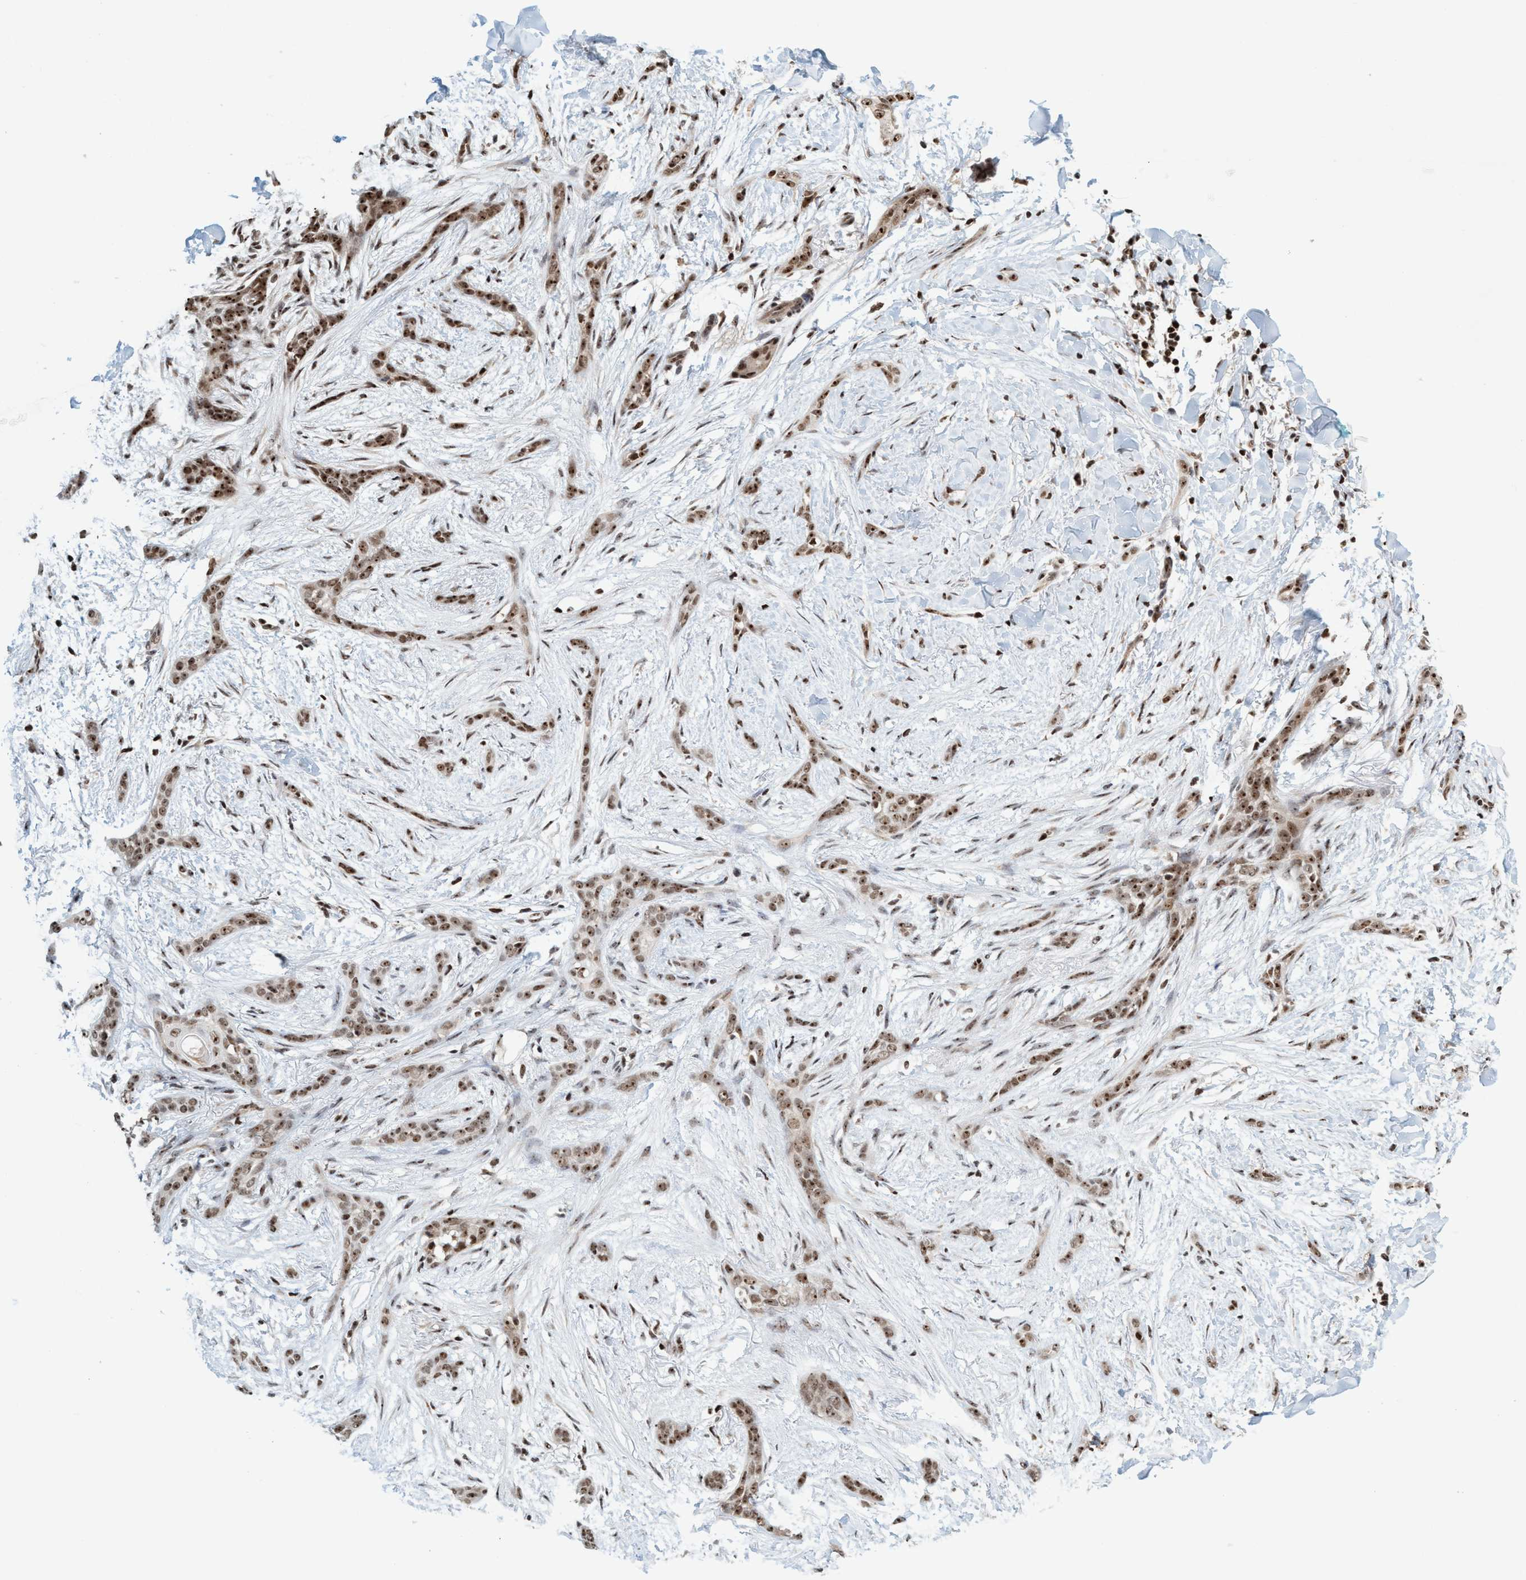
{"staining": {"intensity": "strong", "quantity": ">75%", "location": "nuclear"}, "tissue": "skin cancer", "cell_type": "Tumor cells", "image_type": "cancer", "snomed": [{"axis": "morphology", "description": "Basal cell carcinoma"}, {"axis": "morphology", "description": "Adnexal tumor, benign"}, {"axis": "topography", "description": "Skin"}], "caption": "Human basal cell carcinoma (skin) stained with a brown dye reveals strong nuclear positive expression in approximately >75% of tumor cells.", "gene": "SMCR8", "patient": {"sex": "female", "age": 42}}